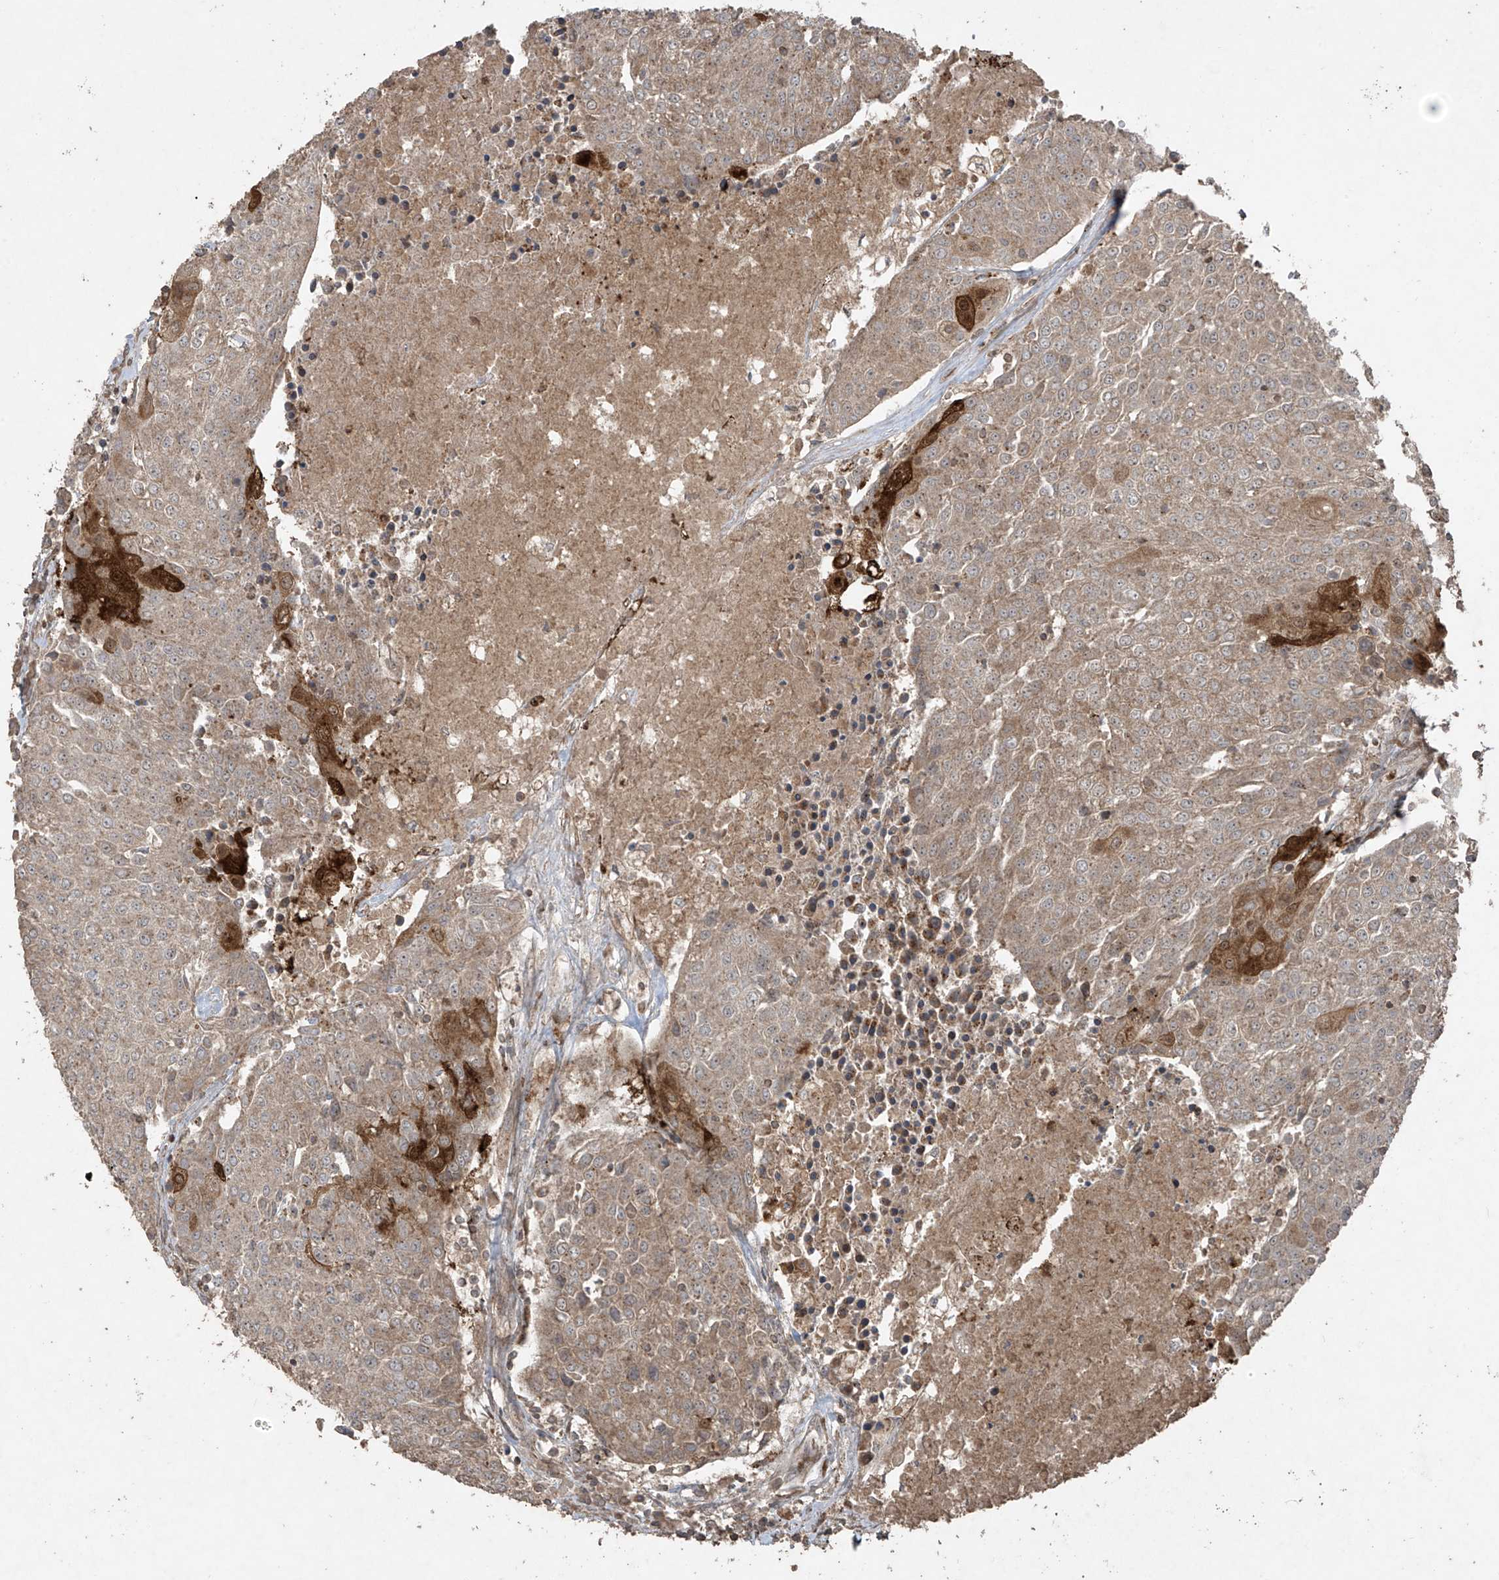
{"staining": {"intensity": "weak", "quantity": ">75%", "location": "cytoplasmic/membranous"}, "tissue": "urothelial cancer", "cell_type": "Tumor cells", "image_type": "cancer", "snomed": [{"axis": "morphology", "description": "Urothelial carcinoma, High grade"}, {"axis": "topography", "description": "Urinary bladder"}], "caption": "Immunohistochemistry photomicrograph of neoplastic tissue: human high-grade urothelial carcinoma stained using immunohistochemistry (IHC) exhibits low levels of weak protein expression localized specifically in the cytoplasmic/membranous of tumor cells, appearing as a cytoplasmic/membranous brown color.", "gene": "PGPEP1", "patient": {"sex": "female", "age": 85}}